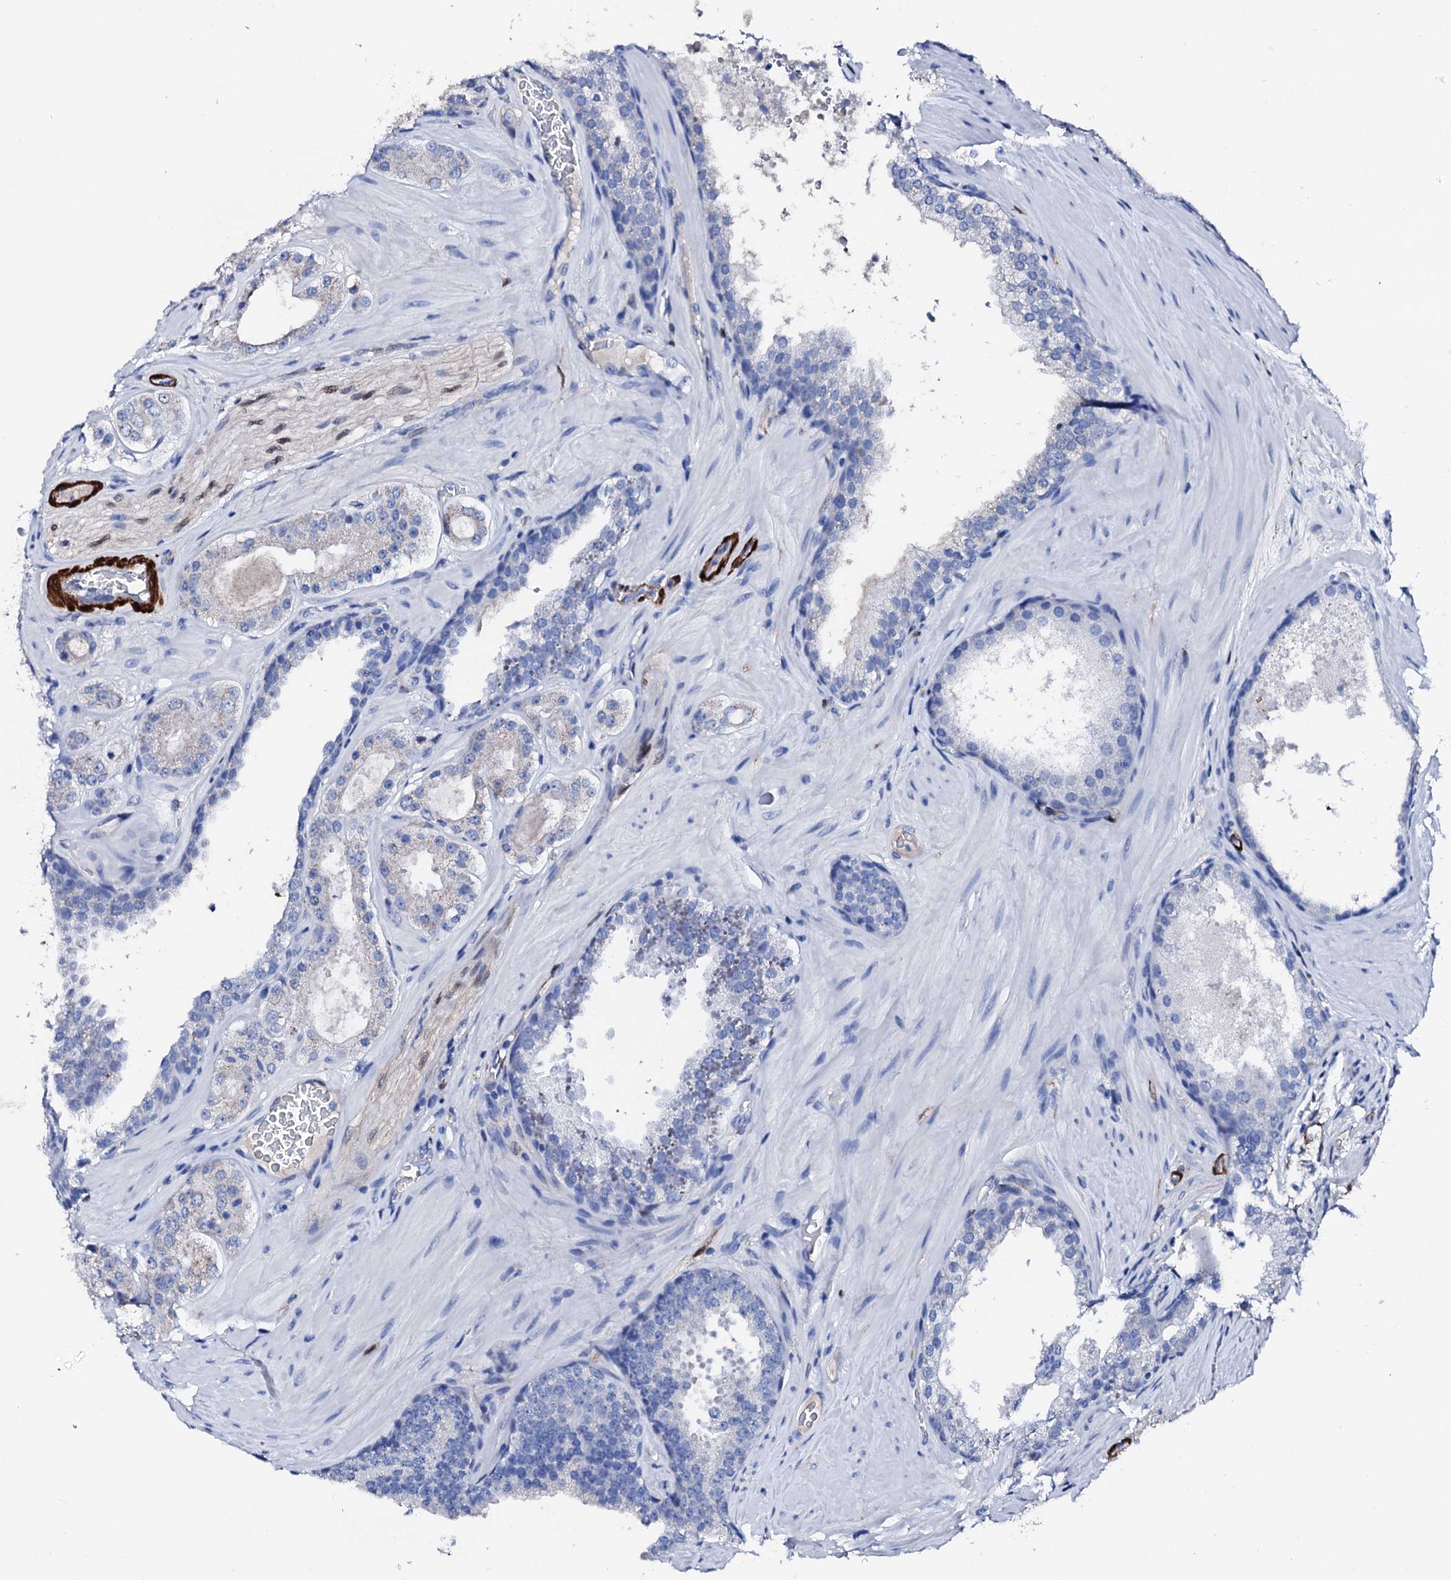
{"staining": {"intensity": "negative", "quantity": "none", "location": "none"}, "tissue": "prostate cancer", "cell_type": "Tumor cells", "image_type": "cancer", "snomed": [{"axis": "morphology", "description": "Adenocarcinoma, High grade"}, {"axis": "topography", "description": "Prostate"}], "caption": "DAB immunohistochemical staining of prostate cancer displays no significant positivity in tumor cells.", "gene": "NRIP2", "patient": {"sex": "male", "age": 65}}